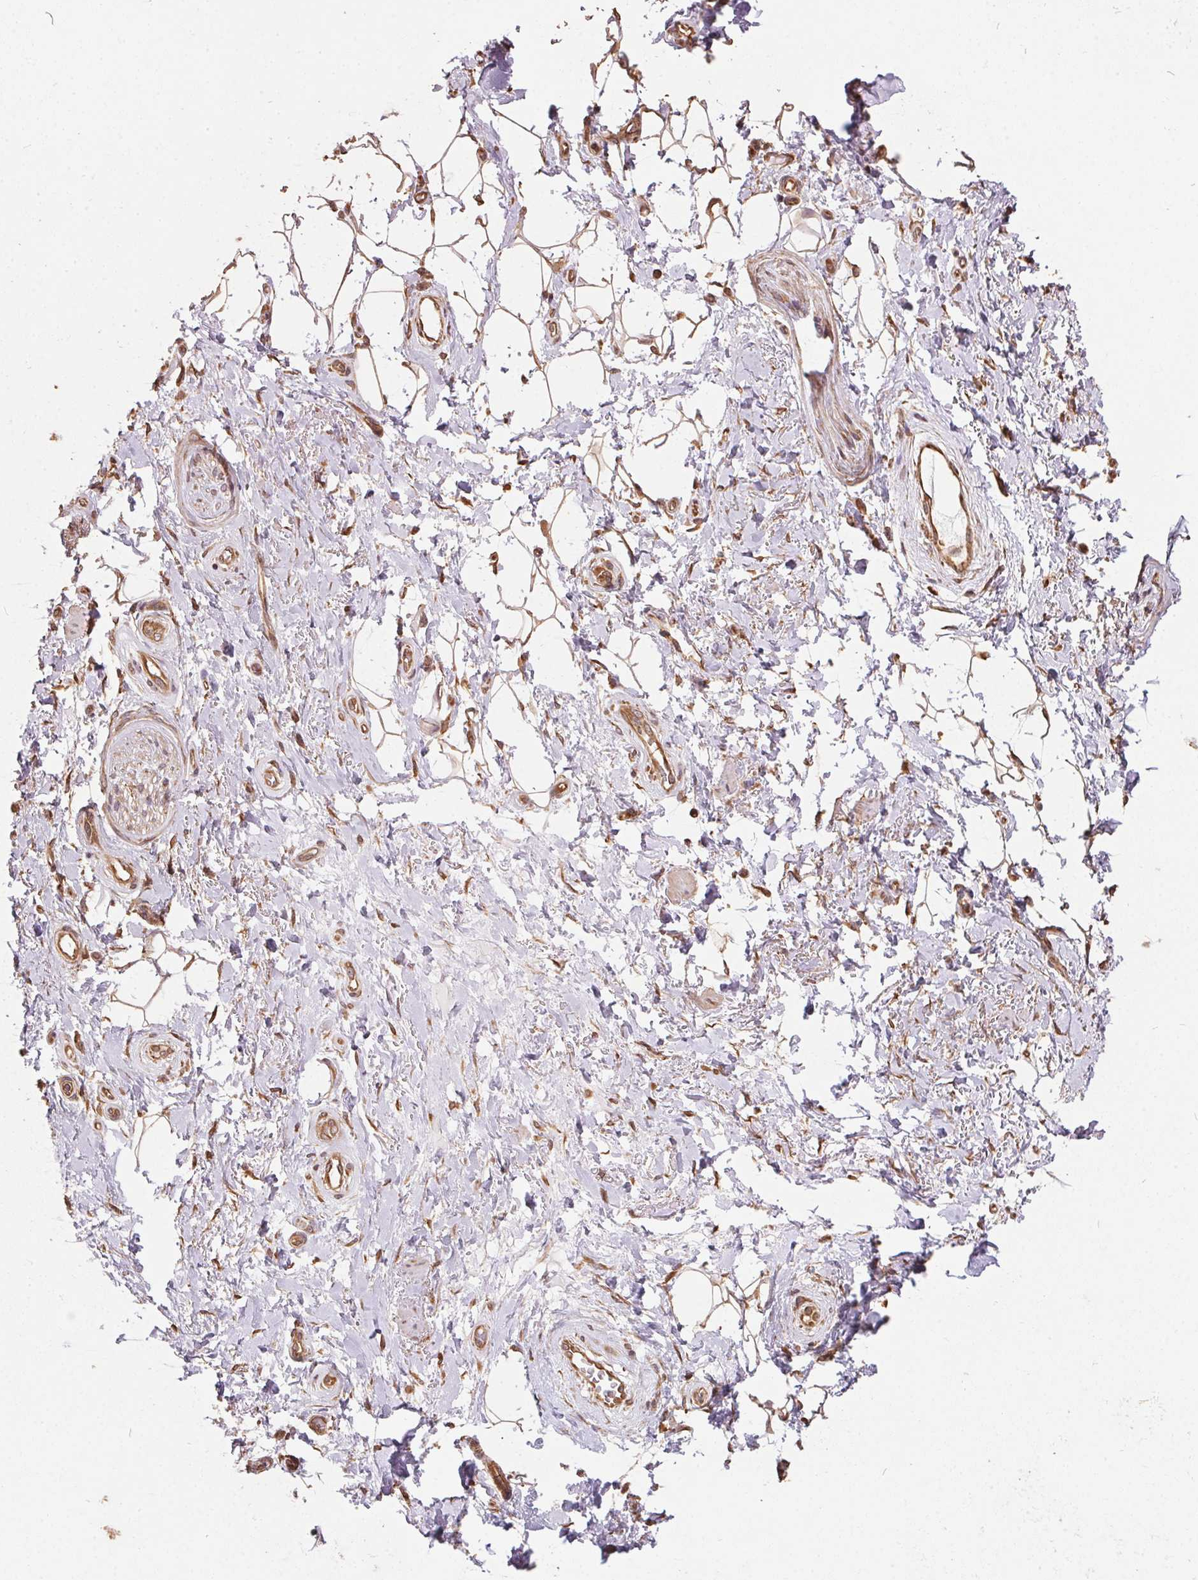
{"staining": {"intensity": "strong", "quantity": ">75%", "location": "cytoplasmic/membranous,nuclear"}, "tissue": "adipose tissue", "cell_type": "Adipocytes", "image_type": "normal", "snomed": [{"axis": "morphology", "description": "Normal tissue, NOS"}, {"axis": "topography", "description": "Anal"}, {"axis": "topography", "description": "Peripheral nerve tissue"}], "caption": "IHC staining of normal adipose tissue, which reveals high levels of strong cytoplasmic/membranous,nuclear expression in approximately >75% of adipocytes indicating strong cytoplasmic/membranous,nuclear protein expression. The staining was performed using DAB (3,3'-diaminobenzidine) (brown) for protein detection and nuclei were counterstained in hematoxylin (blue).", "gene": "EIF2S1", "patient": {"sex": "male", "age": 53}}